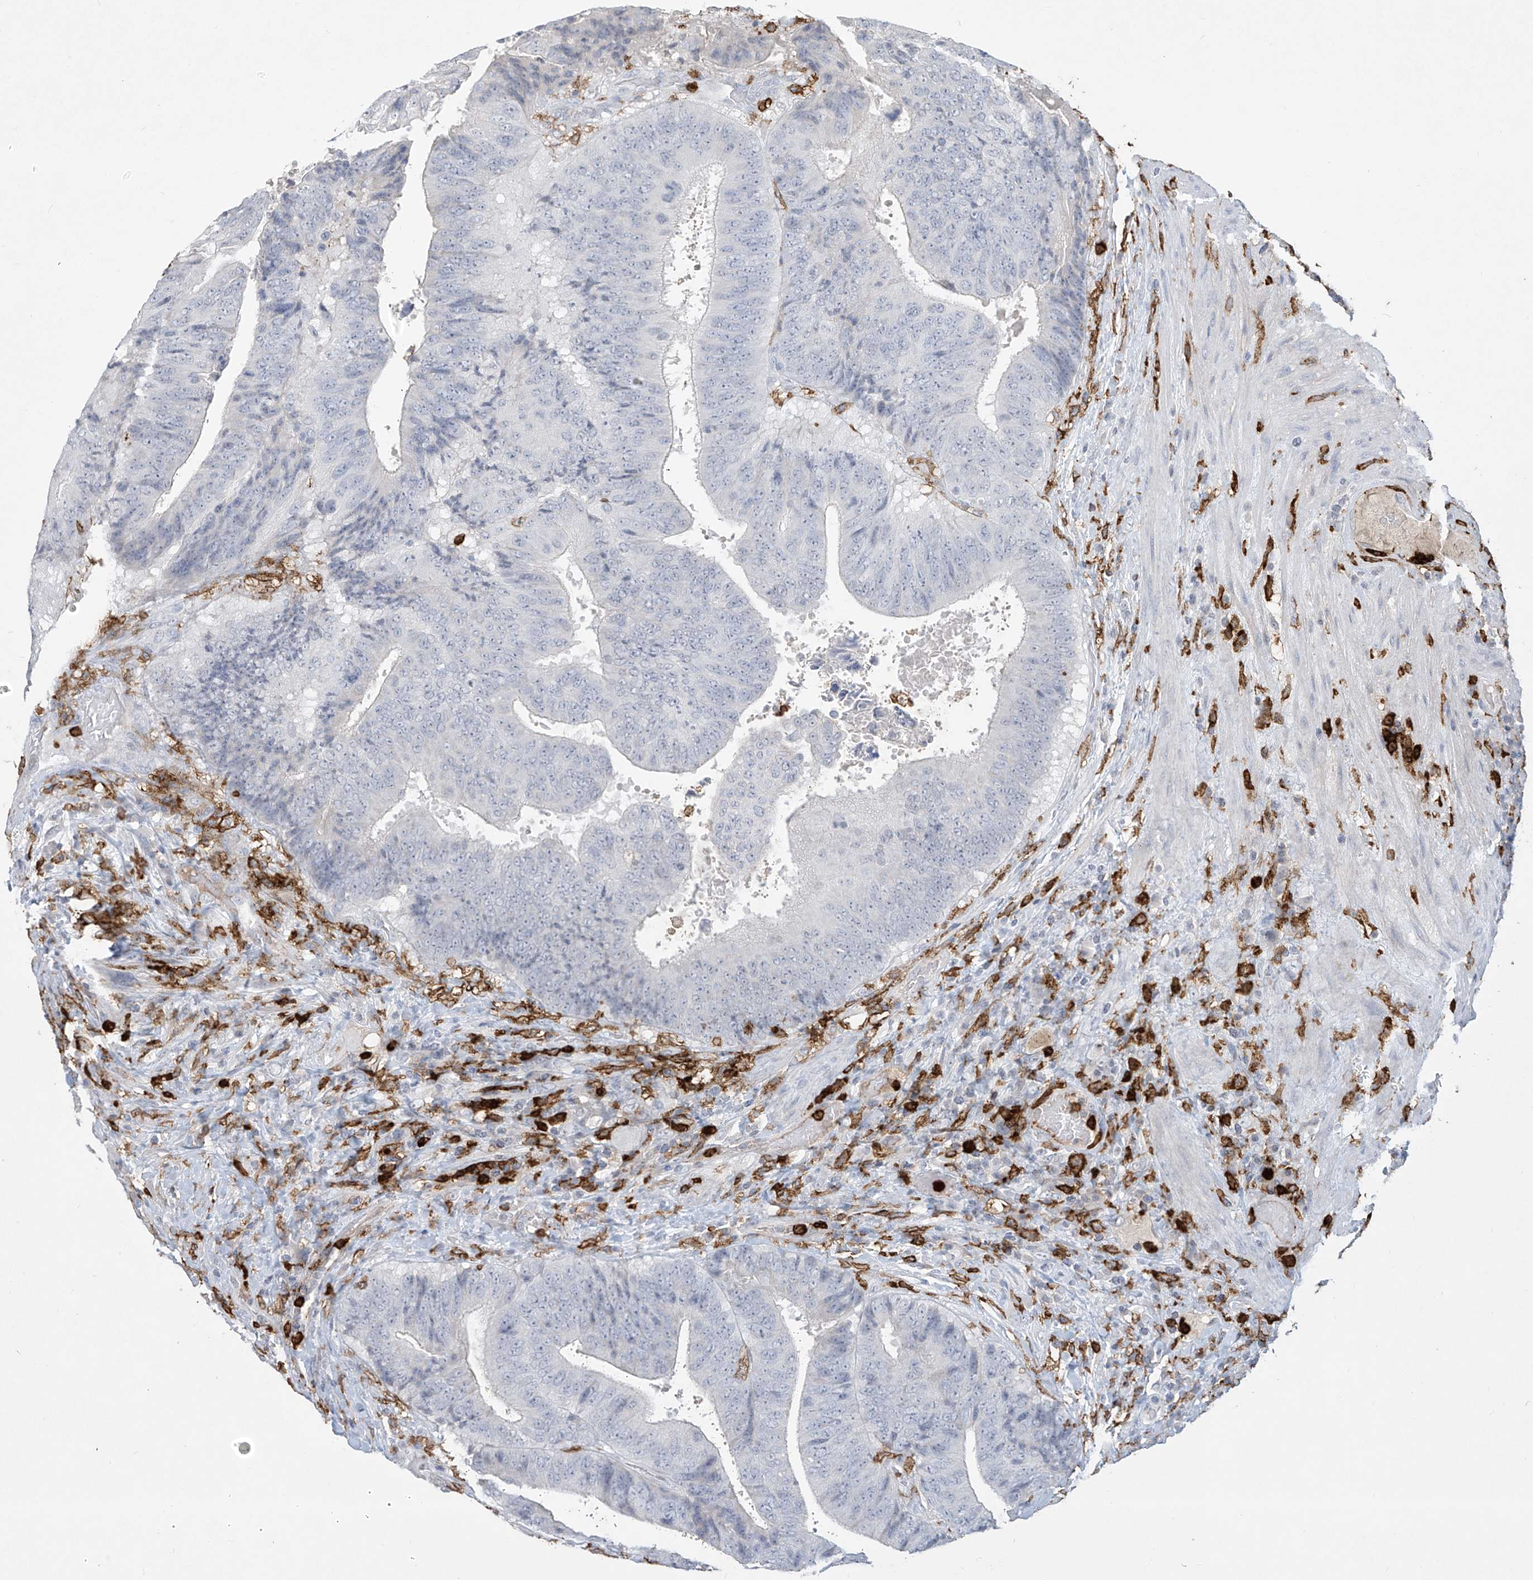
{"staining": {"intensity": "negative", "quantity": "none", "location": "none"}, "tissue": "colorectal cancer", "cell_type": "Tumor cells", "image_type": "cancer", "snomed": [{"axis": "morphology", "description": "Adenocarcinoma, NOS"}, {"axis": "topography", "description": "Rectum"}], "caption": "Colorectal adenocarcinoma was stained to show a protein in brown. There is no significant staining in tumor cells.", "gene": "FCGR3A", "patient": {"sex": "male", "age": 72}}